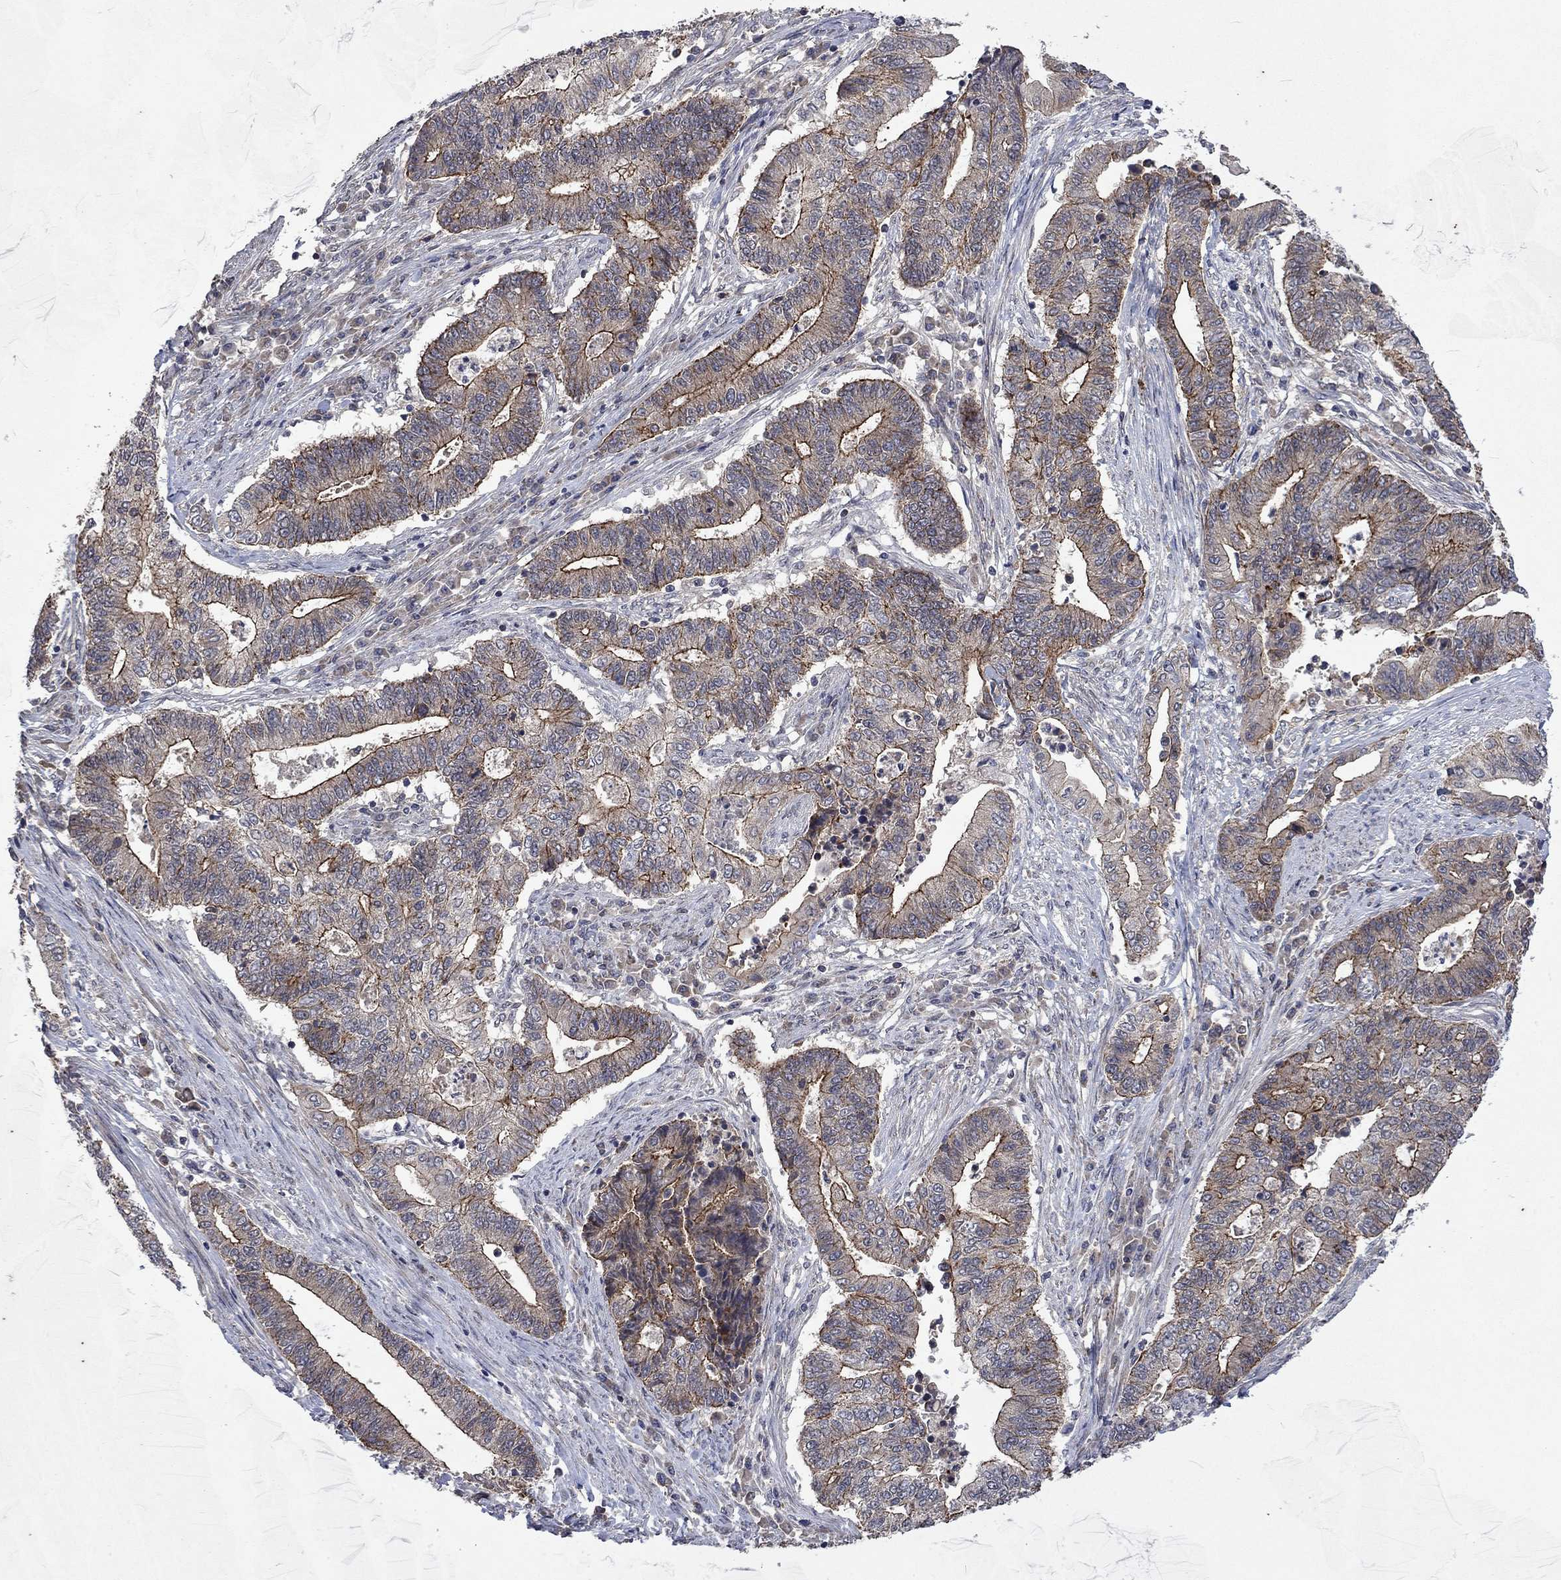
{"staining": {"intensity": "strong", "quantity": "25%-75%", "location": "cytoplasmic/membranous"}, "tissue": "endometrial cancer", "cell_type": "Tumor cells", "image_type": "cancer", "snomed": [{"axis": "morphology", "description": "Adenocarcinoma, NOS"}, {"axis": "topography", "description": "Uterus"}, {"axis": "topography", "description": "Endometrium"}], "caption": "The micrograph demonstrates immunohistochemical staining of endometrial adenocarcinoma. There is strong cytoplasmic/membranous positivity is present in about 25%-75% of tumor cells.", "gene": "PPP1R9A", "patient": {"sex": "female", "age": 54}}